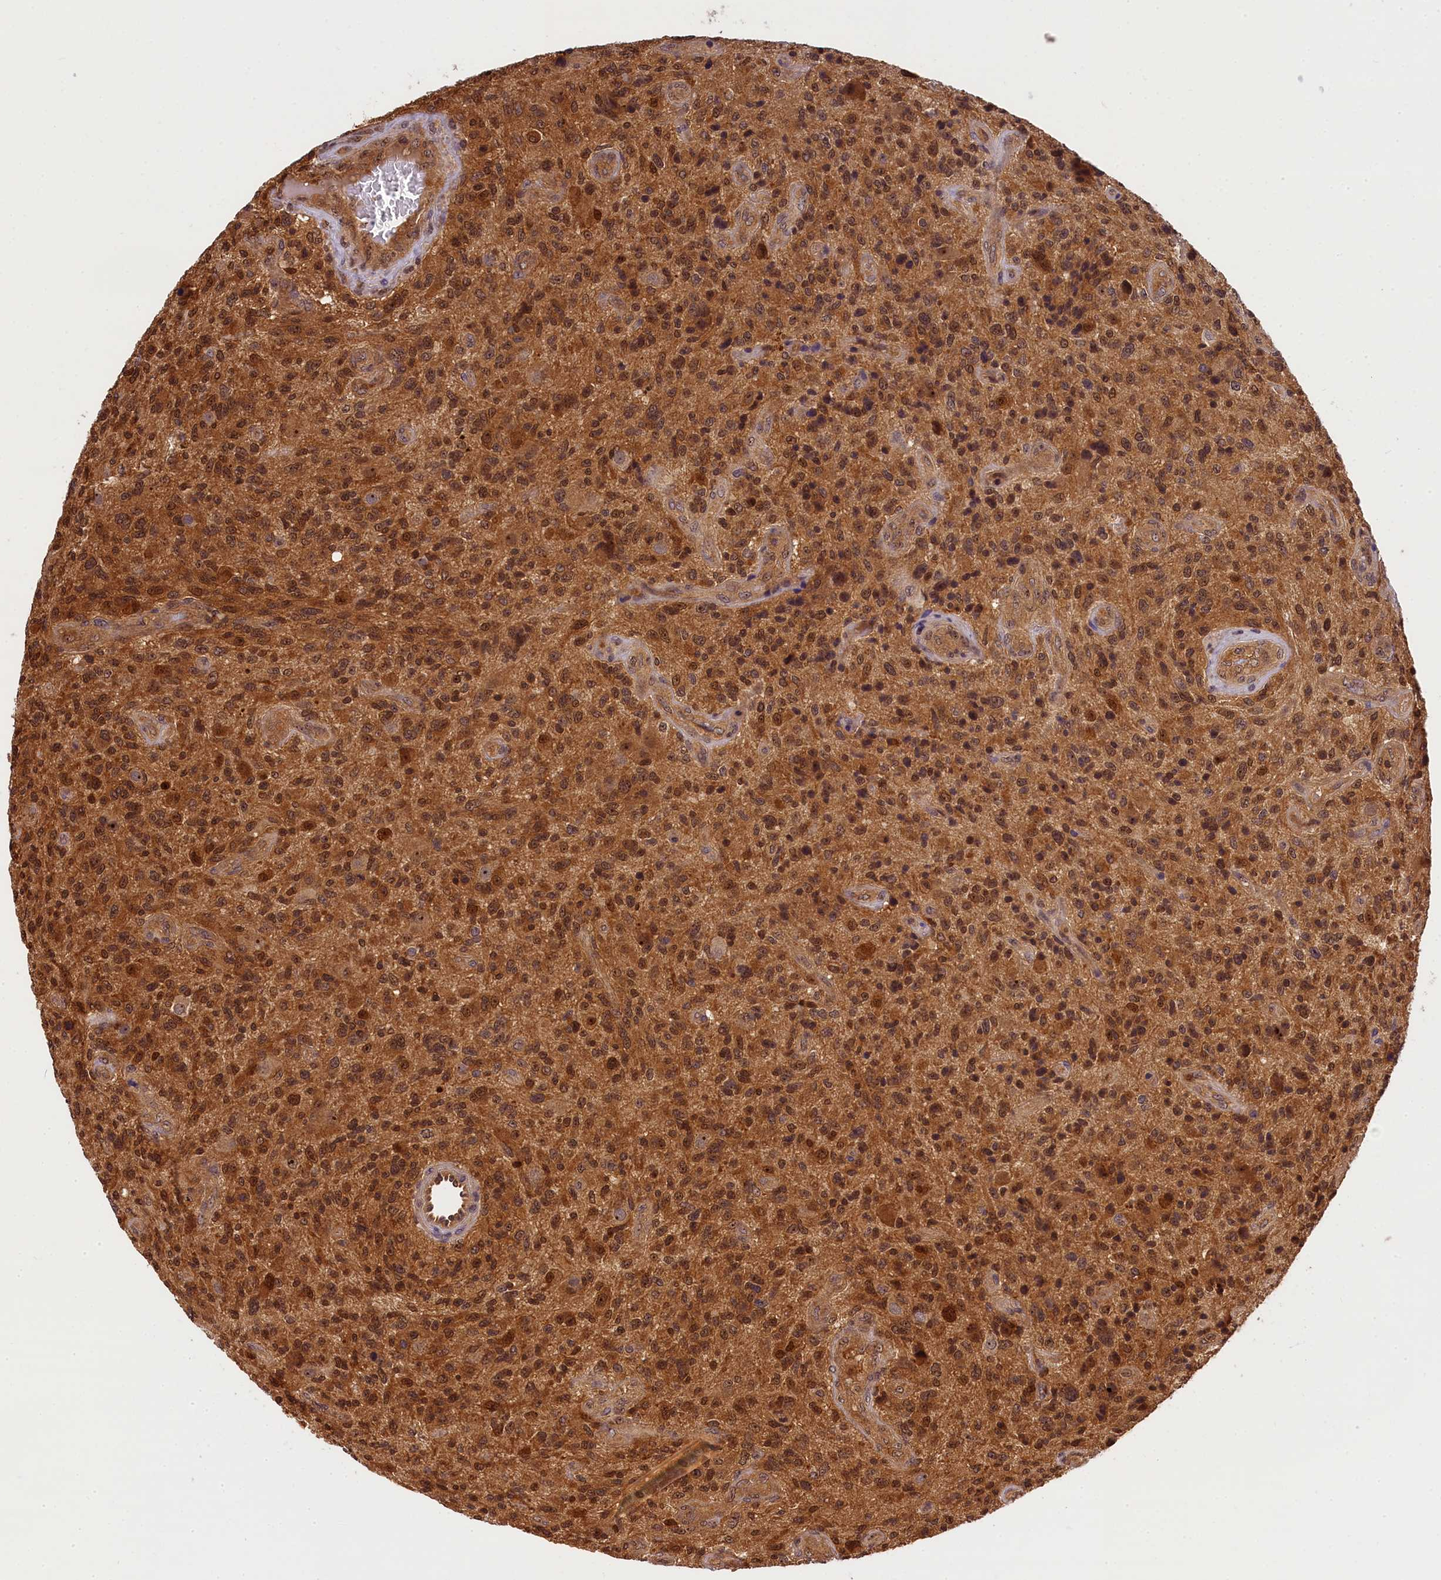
{"staining": {"intensity": "moderate", "quantity": ">75%", "location": "cytoplasmic/membranous,nuclear"}, "tissue": "glioma", "cell_type": "Tumor cells", "image_type": "cancer", "snomed": [{"axis": "morphology", "description": "Glioma, malignant, High grade"}, {"axis": "topography", "description": "Brain"}], "caption": "Protein staining by immunohistochemistry shows moderate cytoplasmic/membranous and nuclear expression in about >75% of tumor cells in glioma.", "gene": "EIF6", "patient": {"sex": "male", "age": 47}}